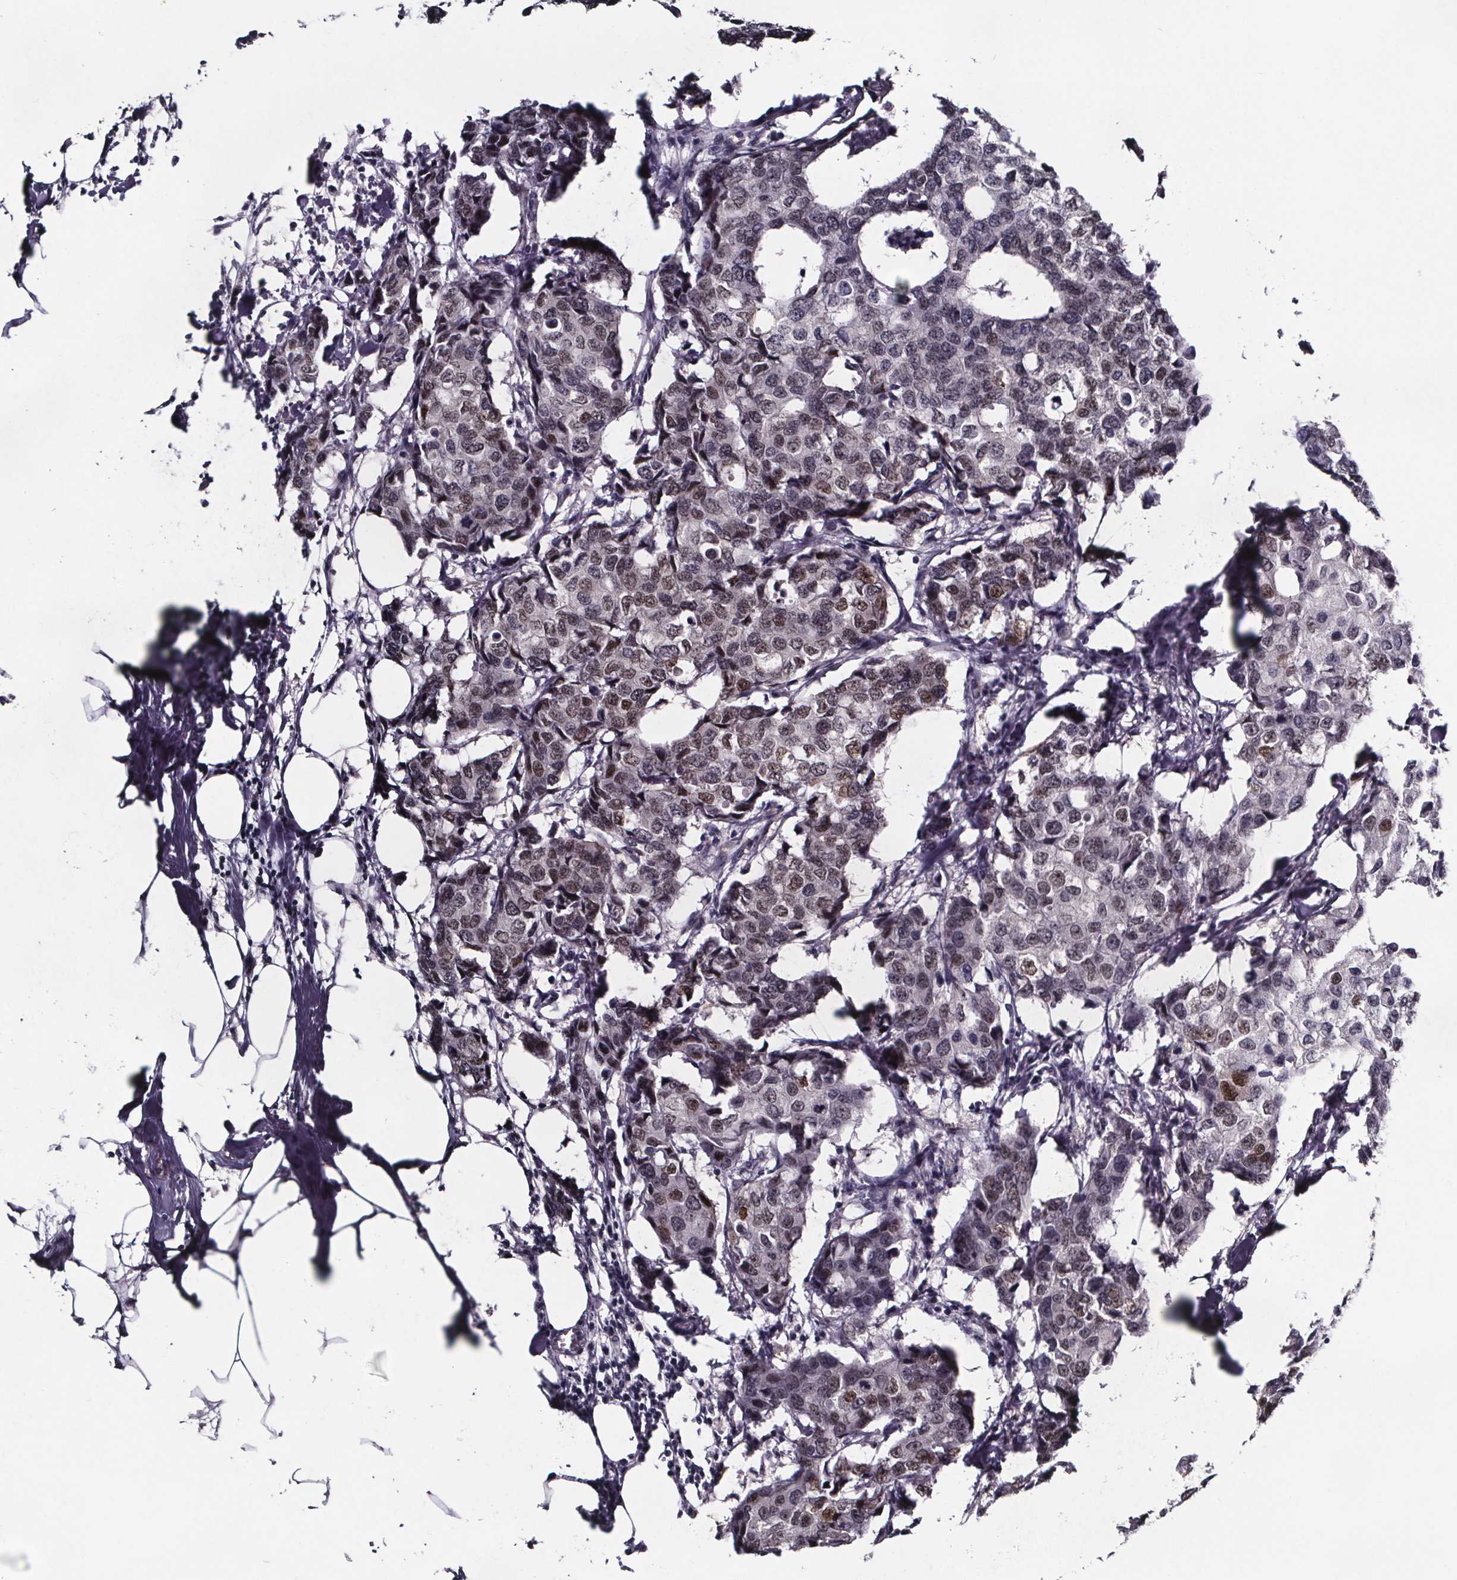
{"staining": {"intensity": "weak", "quantity": "<25%", "location": "nuclear"}, "tissue": "breast cancer", "cell_type": "Tumor cells", "image_type": "cancer", "snomed": [{"axis": "morphology", "description": "Duct carcinoma"}, {"axis": "topography", "description": "Breast"}], "caption": "An immunohistochemistry image of breast cancer is shown. There is no staining in tumor cells of breast cancer.", "gene": "AR", "patient": {"sex": "female", "age": 27}}